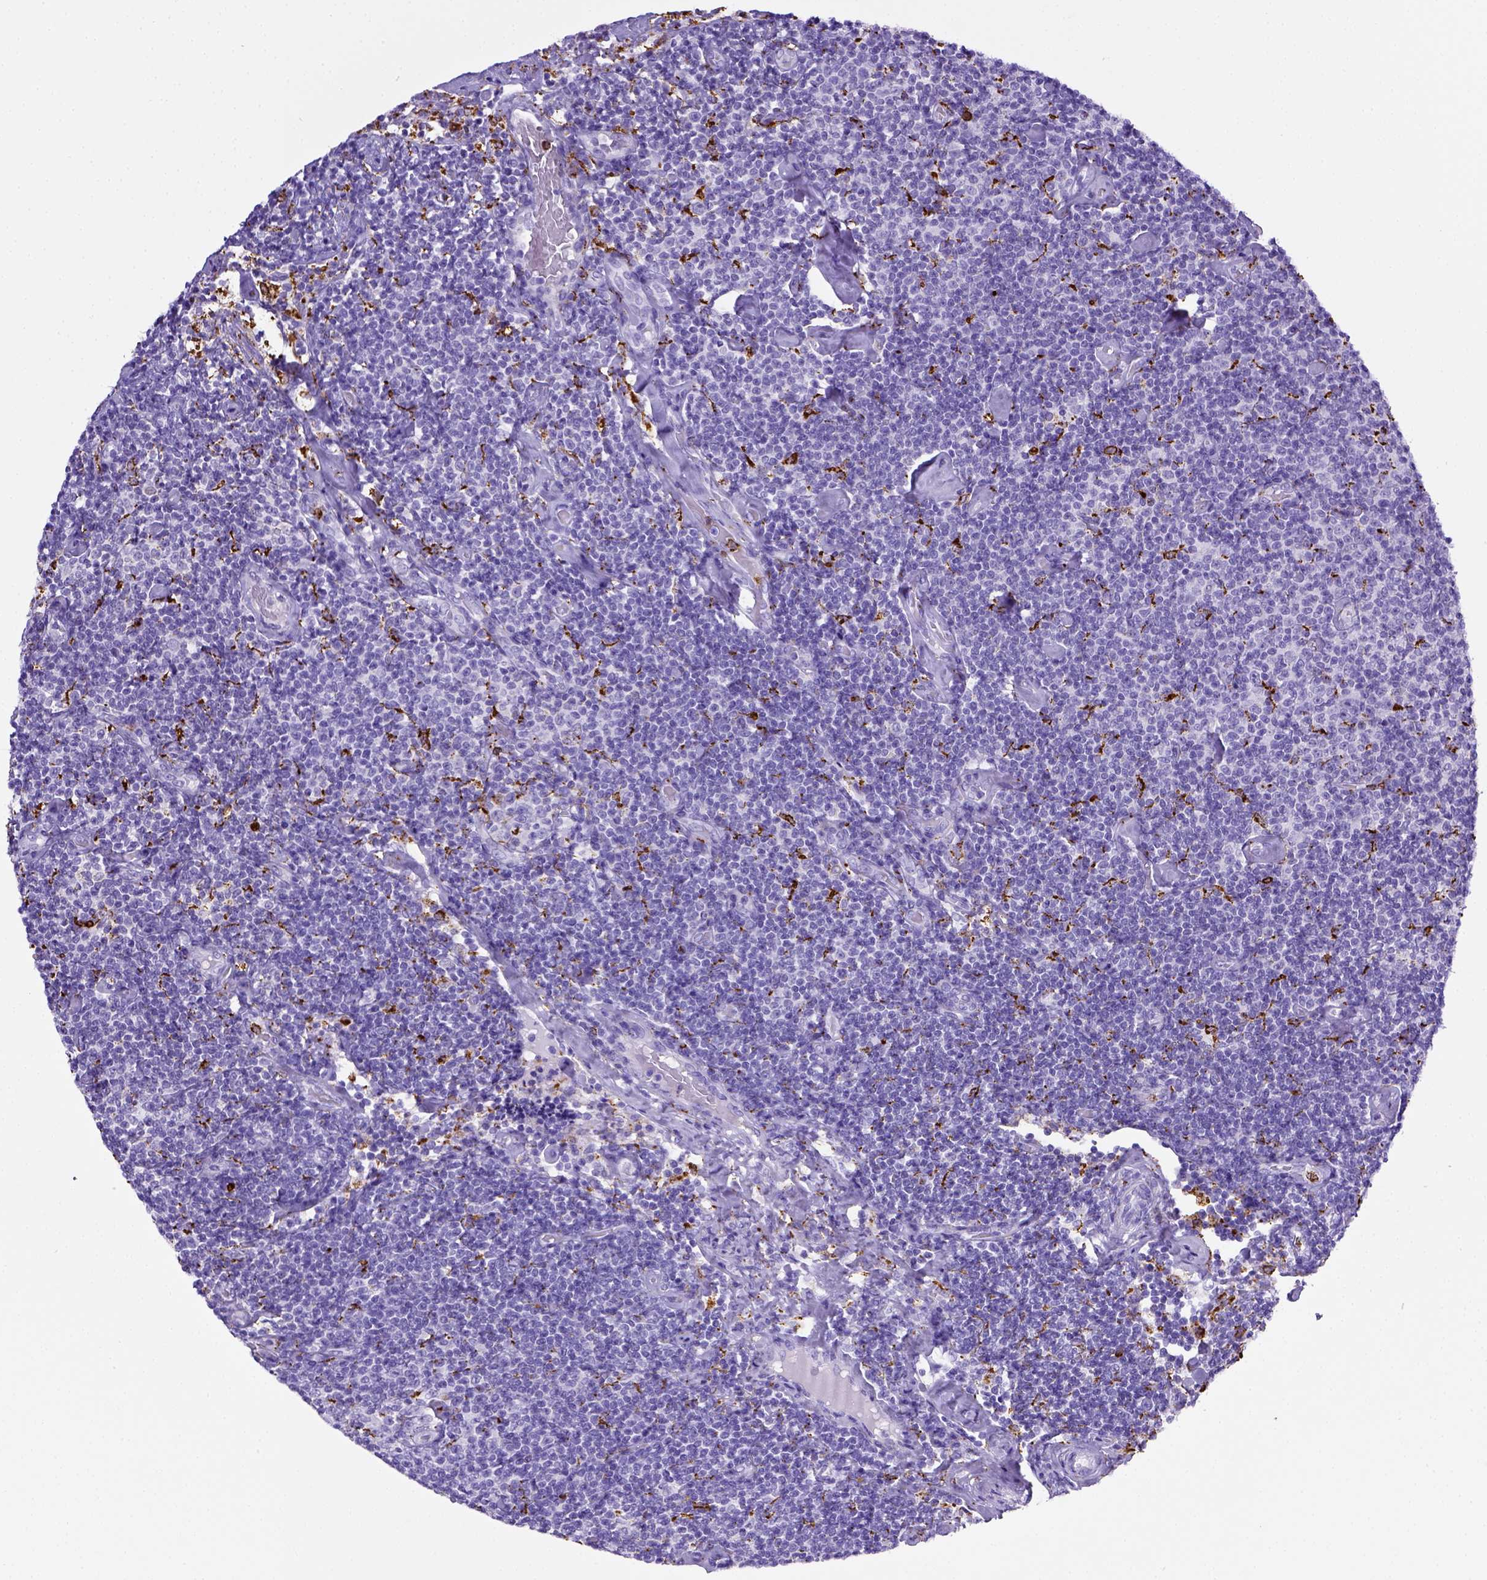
{"staining": {"intensity": "negative", "quantity": "none", "location": "none"}, "tissue": "lymphoma", "cell_type": "Tumor cells", "image_type": "cancer", "snomed": [{"axis": "morphology", "description": "Malignant lymphoma, non-Hodgkin's type, Low grade"}, {"axis": "topography", "description": "Lymph node"}], "caption": "Human lymphoma stained for a protein using IHC displays no positivity in tumor cells.", "gene": "CD68", "patient": {"sex": "male", "age": 81}}